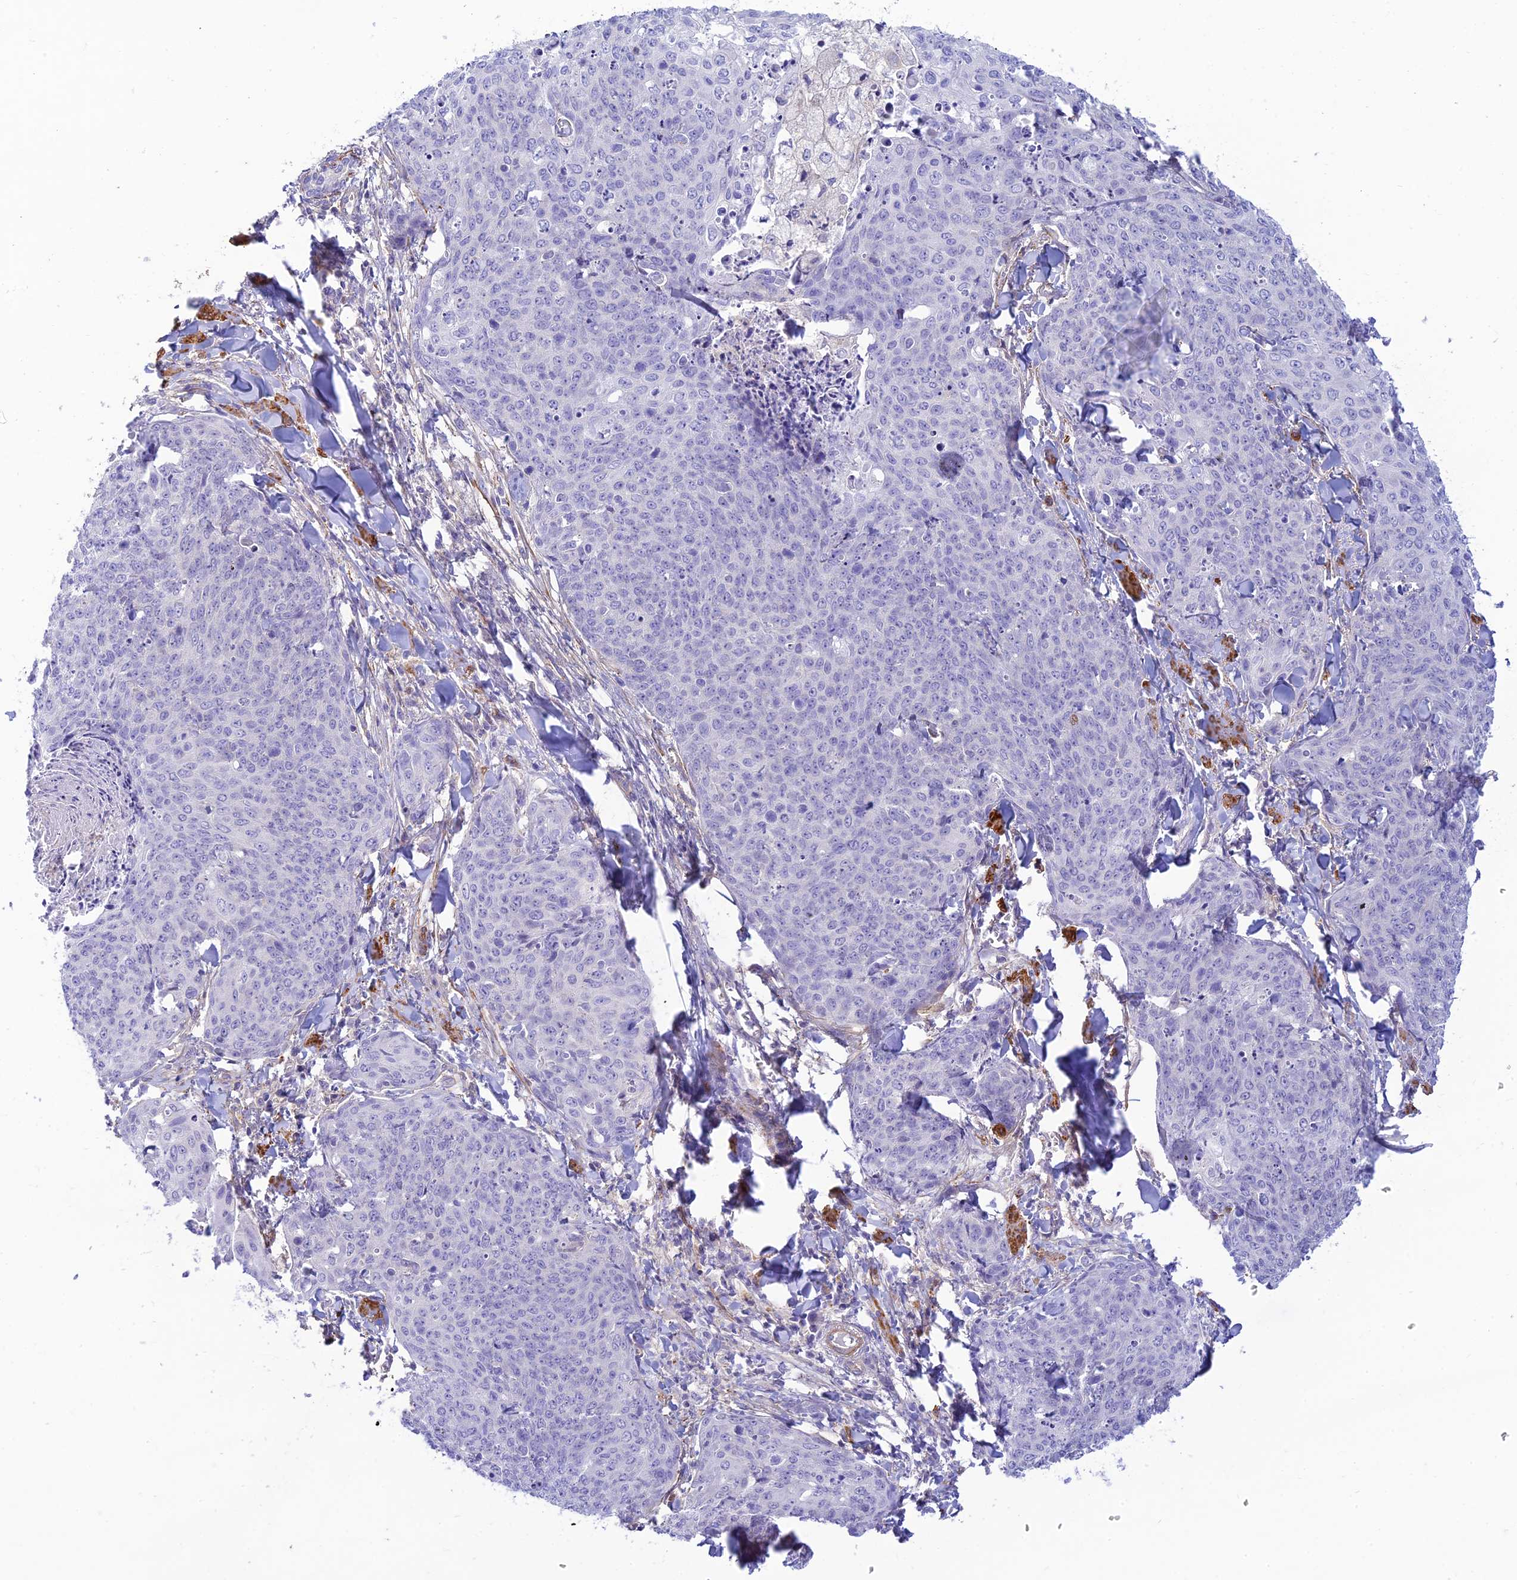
{"staining": {"intensity": "negative", "quantity": "none", "location": "none"}, "tissue": "skin cancer", "cell_type": "Tumor cells", "image_type": "cancer", "snomed": [{"axis": "morphology", "description": "Squamous cell carcinoma, NOS"}, {"axis": "topography", "description": "Skin"}, {"axis": "topography", "description": "Vulva"}], "caption": "Squamous cell carcinoma (skin) stained for a protein using immunohistochemistry reveals no positivity tumor cells.", "gene": "FBXW4", "patient": {"sex": "female", "age": 85}}